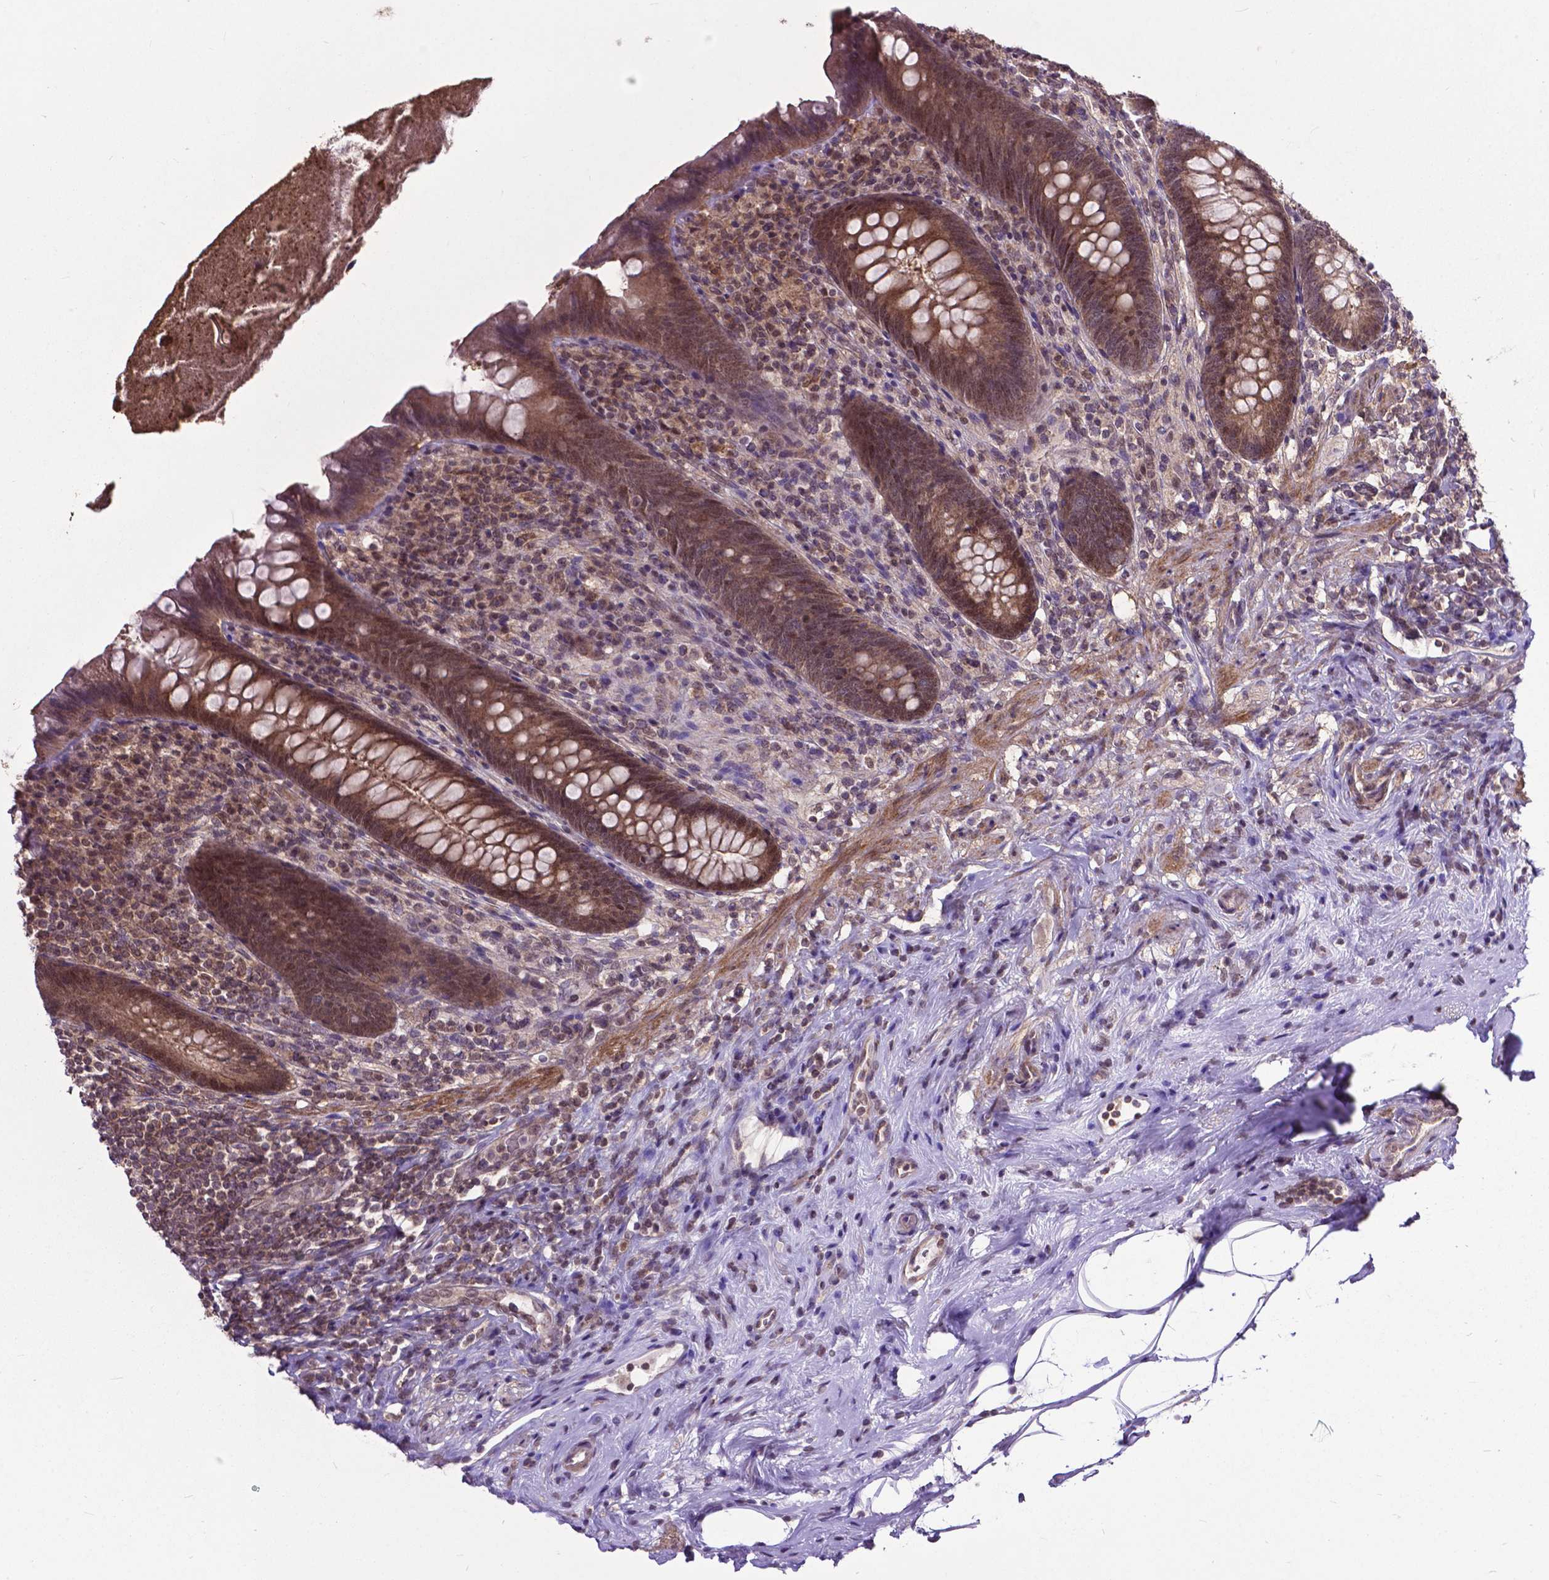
{"staining": {"intensity": "moderate", "quantity": ">75%", "location": "cytoplasmic/membranous,nuclear"}, "tissue": "appendix", "cell_type": "Glandular cells", "image_type": "normal", "snomed": [{"axis": "morphology", "description": "Normal tissue, NOS"}, {"axis": "topography", "description": "Appendix"}], "caption": "The image exhibits a brown stain indicating the presence of a protein in the cytoplasmic/membranous,nuclear of glandular cells in appendix.", "gene": "OTUB1", "patient": {"sex": "male", "age": 47}}